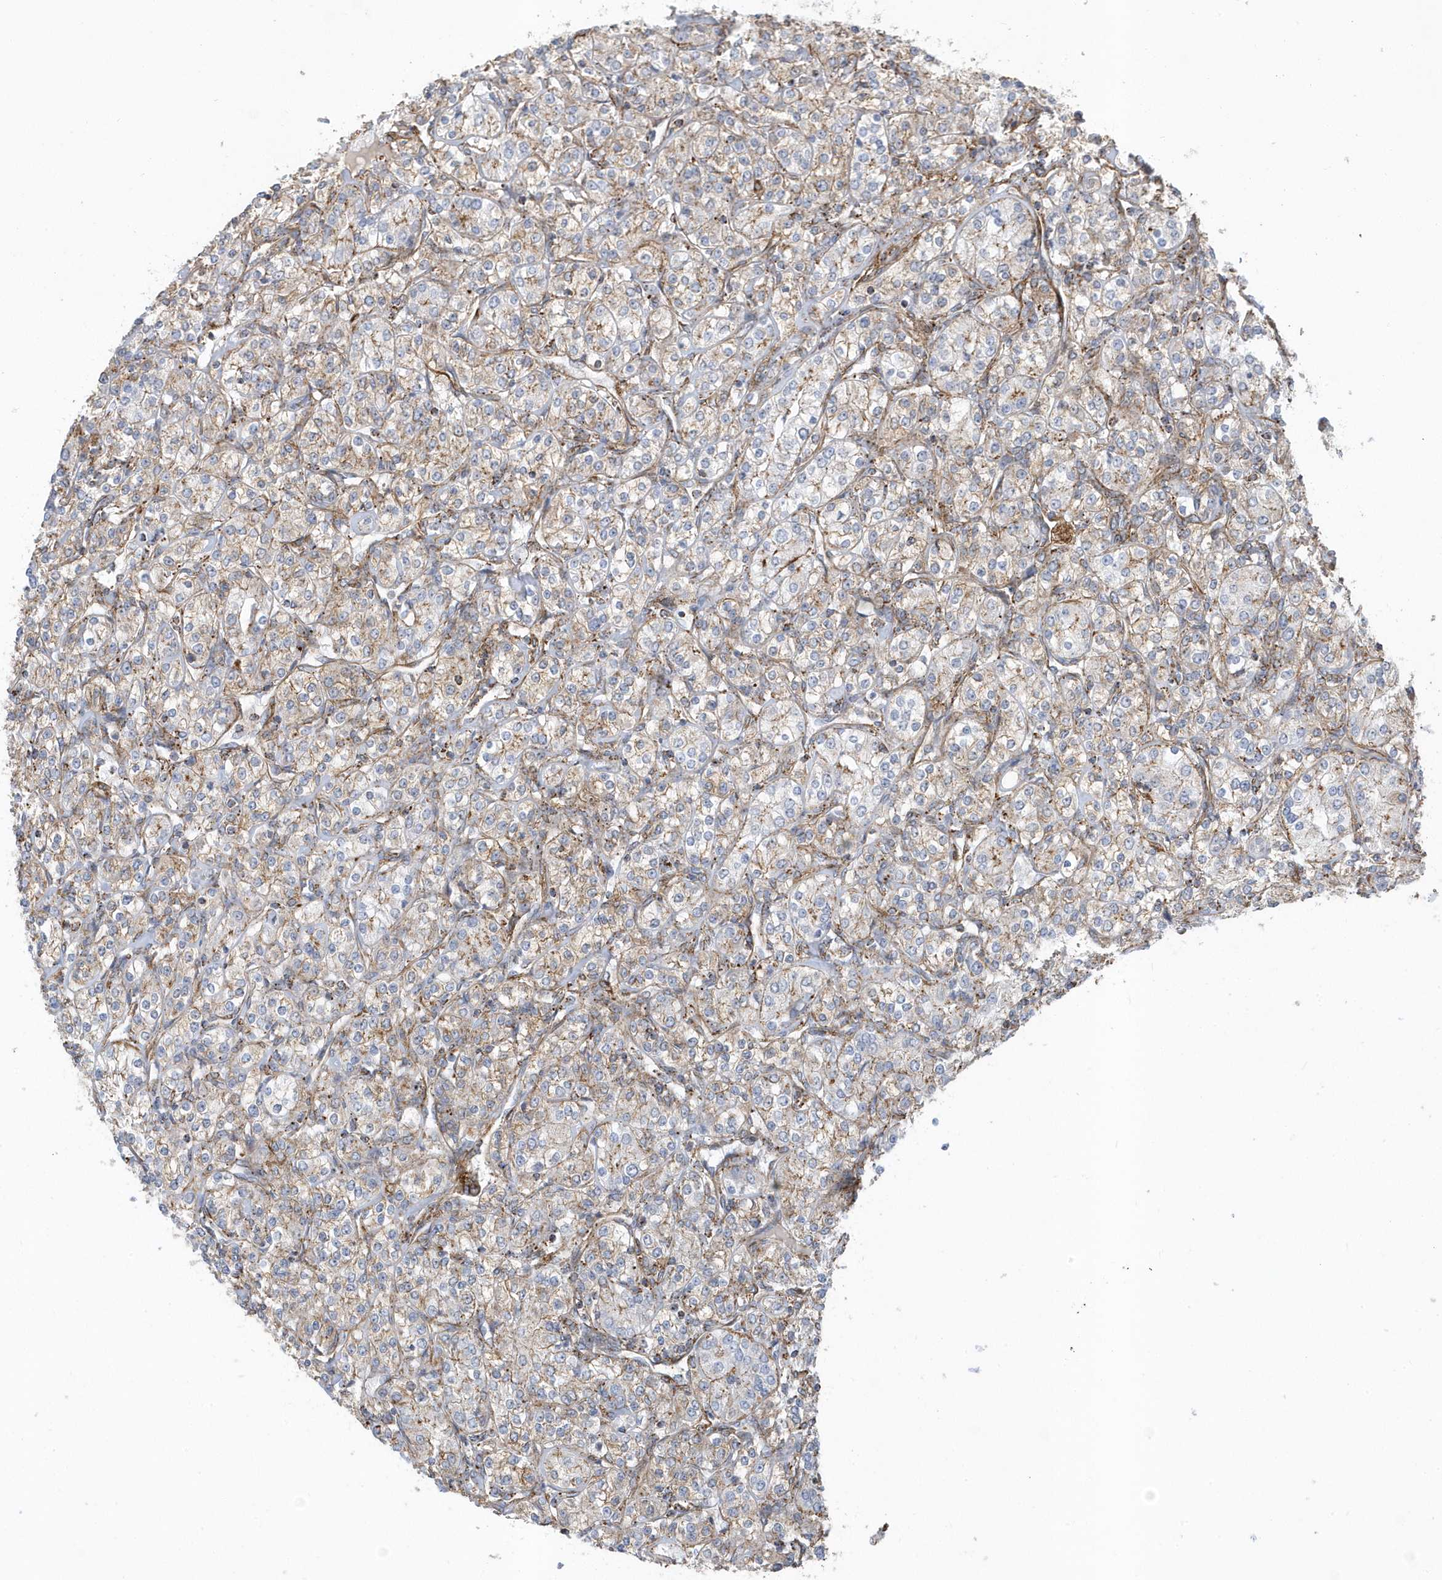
{"staining": {"intensity": "weak", "quantity": "25%-75%", "location": "cytoplasmic/membranous"}, "tissue": "renal cancer", "cell_type": "Tumor cells", "image_type": "cancer", "snomed": [{"axis": "morphology", "description": "Adenocarcinoma, NOS"}, {"axis": "topography", "description": "Kidney"}], "caption": "This is an image of immunohistochemistry (IHC) staining of adenocarcinoma (renal), which shows weak expression in the cytoplasmic/membranous of tumor cells.", "gene": "HRH4", "patient": {"sex": "male", "age": 77}}